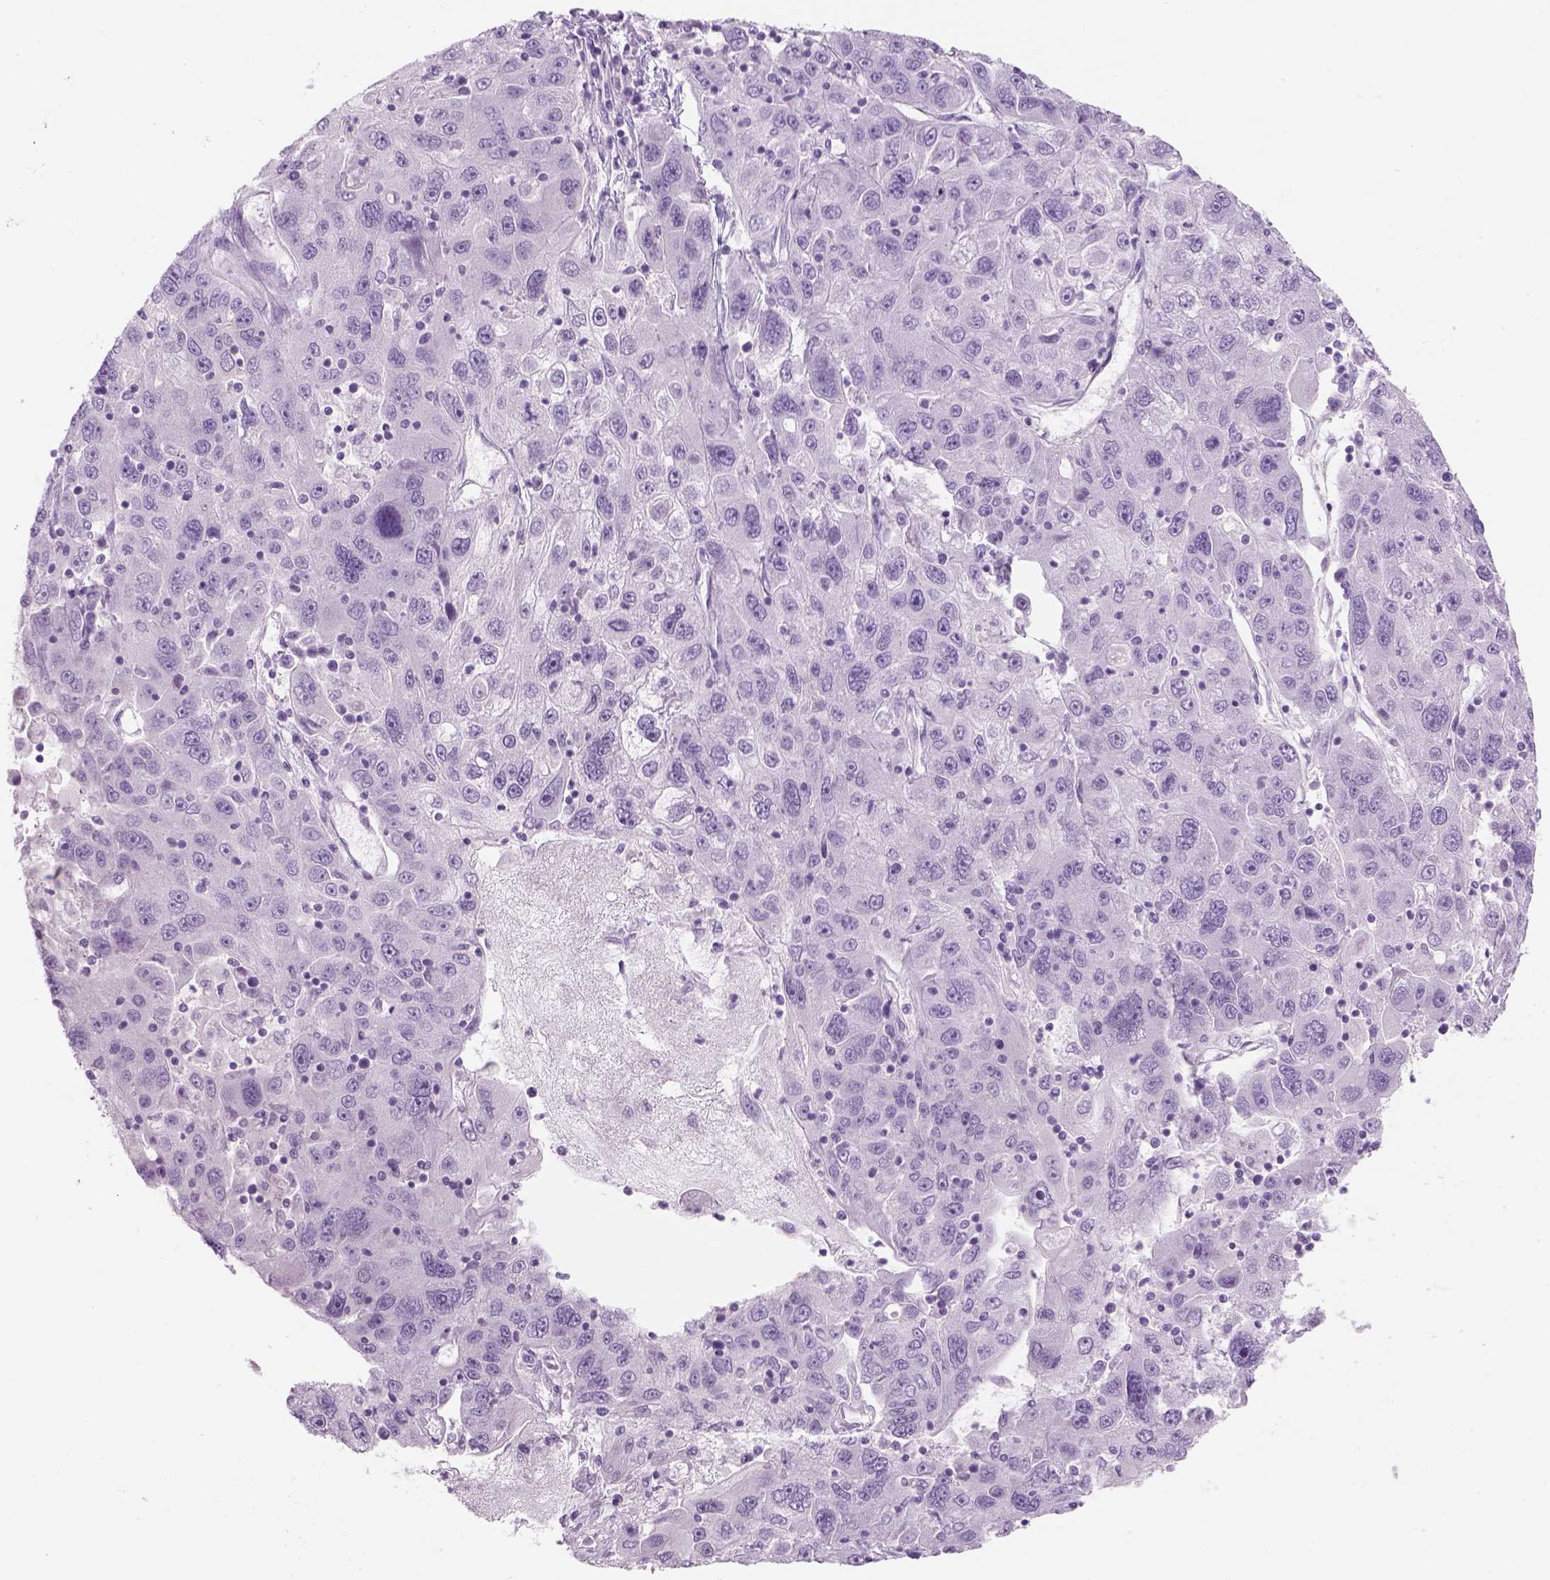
{"staining": {"intensity": "negative", "quantity": "none", "location": "none"}, "tissue": "stomach cancer", "cell_type": "Tumor cells", "image_type": "cancer", "snomed": [{"axis": "morphology", "description": "Adenocarcinoma, NOS"}, {"axis": "topography", "description": "Stomach"}], "caption": "Stomach adenocarcinoma was stained to show a protein in brown. There is no significant staining in tumor cells.", "gene": "KRTAP11-1", "patient": {"sex": "male", "age": 56}}